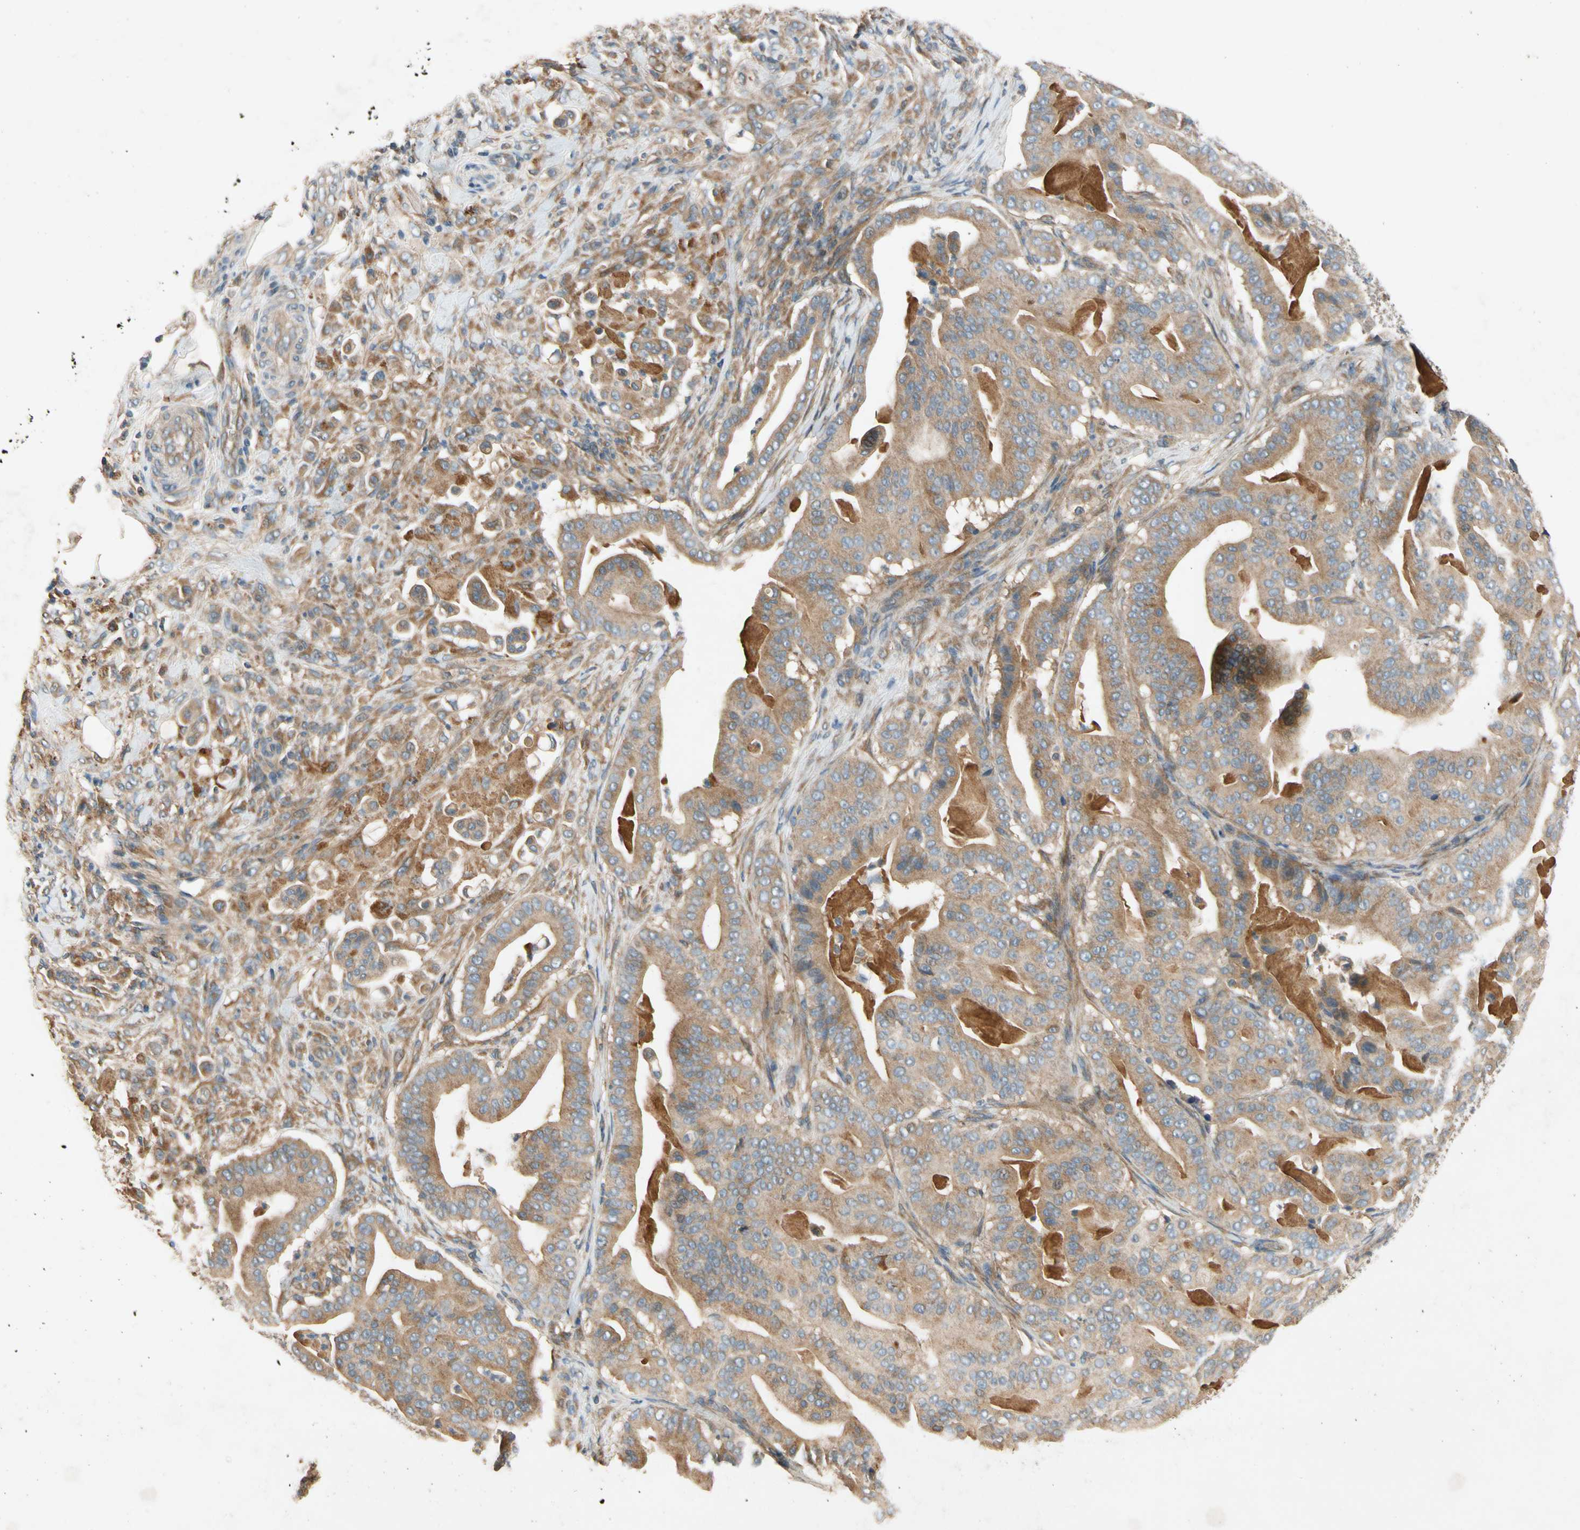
{"staining": {"intensity": "moderate", "quantity": "25%-75%", "location": "cytoplasmic/membranous"}, "tissue": "pancreatic cancer", "cell_type": "Tumor cells", "image_type": "cancer", "snomed": [{"axis": "morphology", "description": "Adenocarcinoma, NOS"}, {"axis": "topography", "description": "Pancreas"}], "caption": "Brown immunohistochemical staining in human pancreatic cancer (adenocarcinoma) demonstrates moderate cytoplasmic/membranous expression in approximately 25%-75% of tumor cells.", "gene": "USP46", "patient": {"sex": "male", "age": 63}}